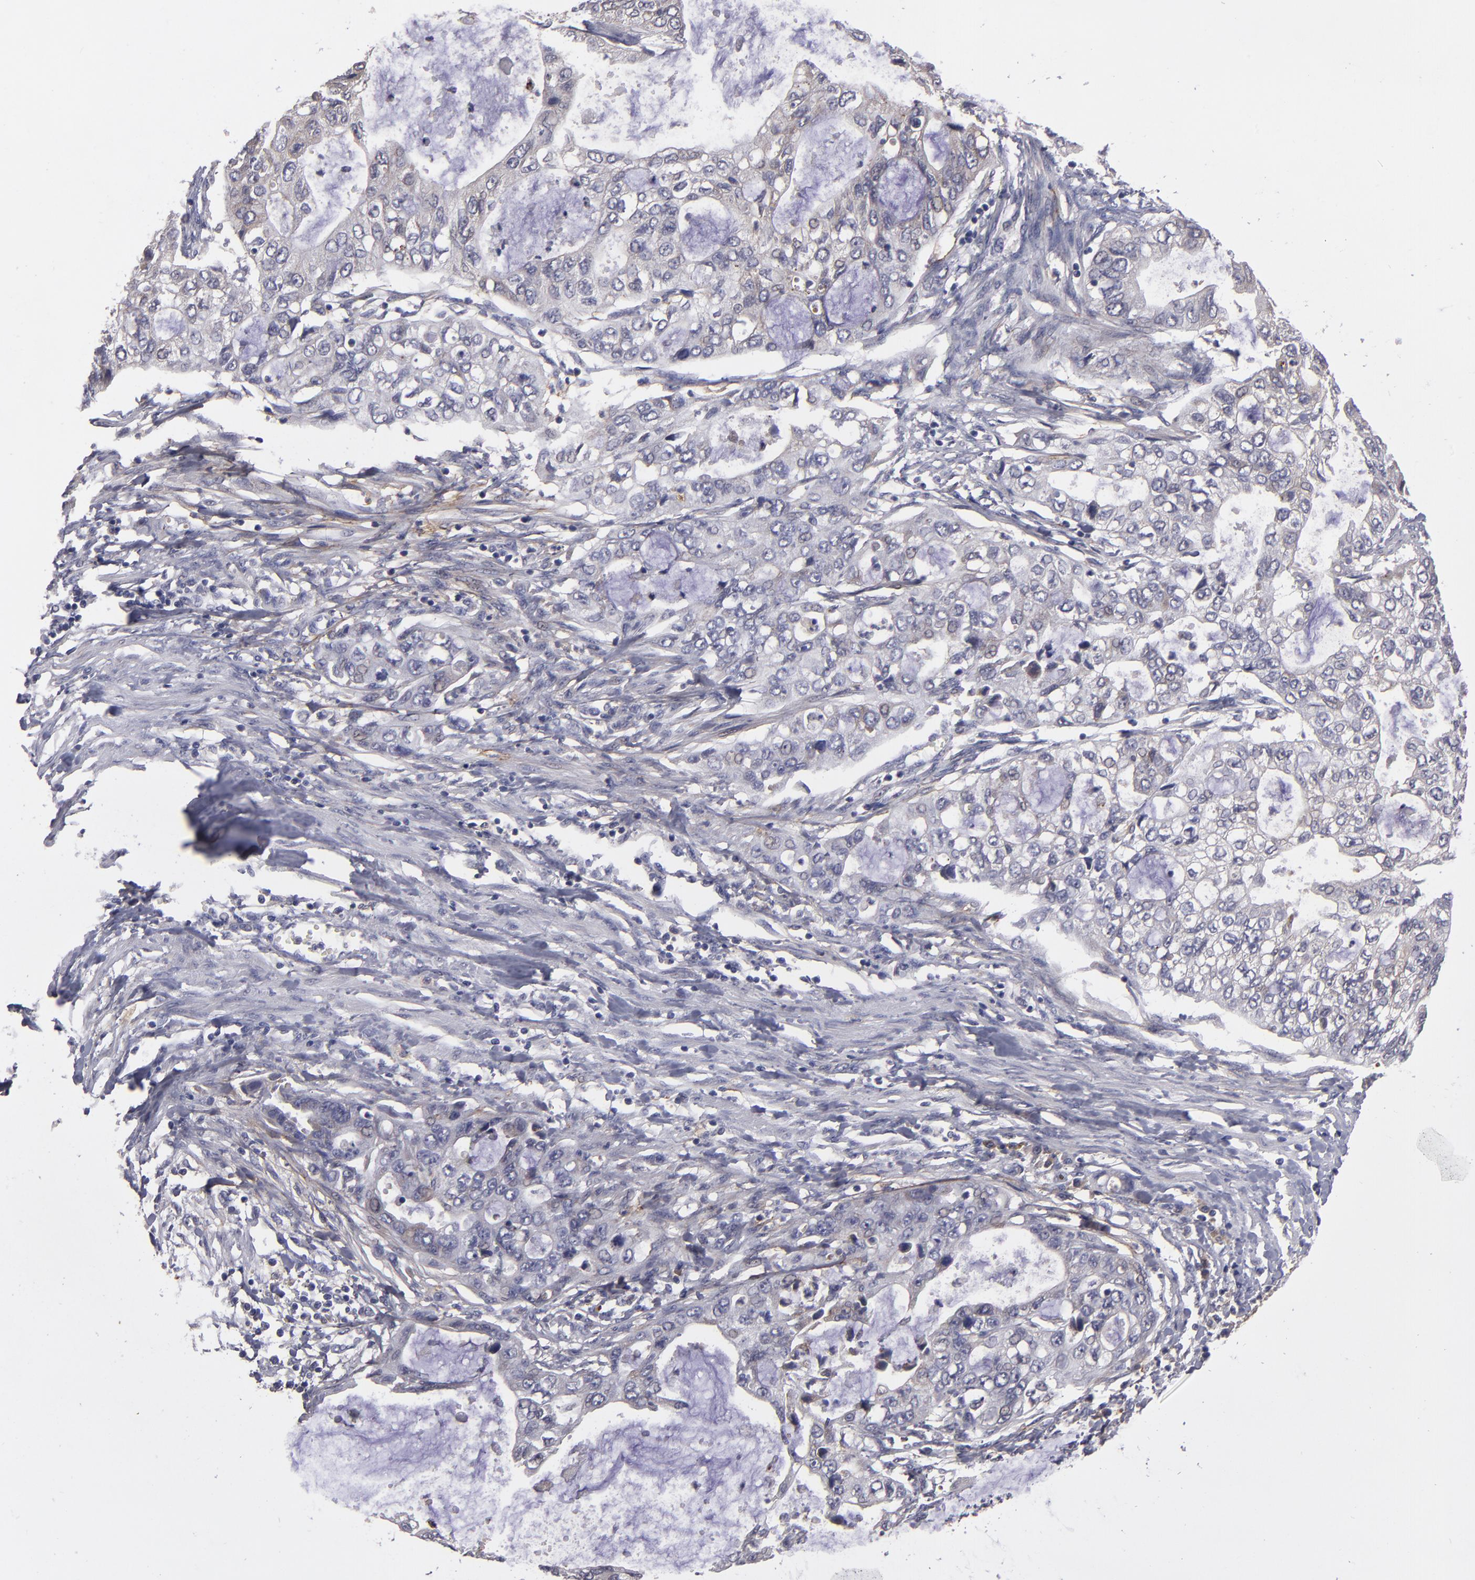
{"staining": {"intensity": "negative", "quantity": "none", "location": "none"}, "tissue": "stomach cancer", "cell_type": "Tumor cells", "image_type": "cancer", "snomed": [{"axis": "morphology", "description": "Adenocarcinoma, NOS"}, {"axis": "topography", "description": "Stomach, upper"}], "caption": "IHC micrograph of stomach cancer stained for a protein (brown), which displays no expression in tumor cells. (DAB immunohistochemistry (IHC), high magnification).", "gene": "IL12A", "patient": {"sex": "female", "age": 52}}